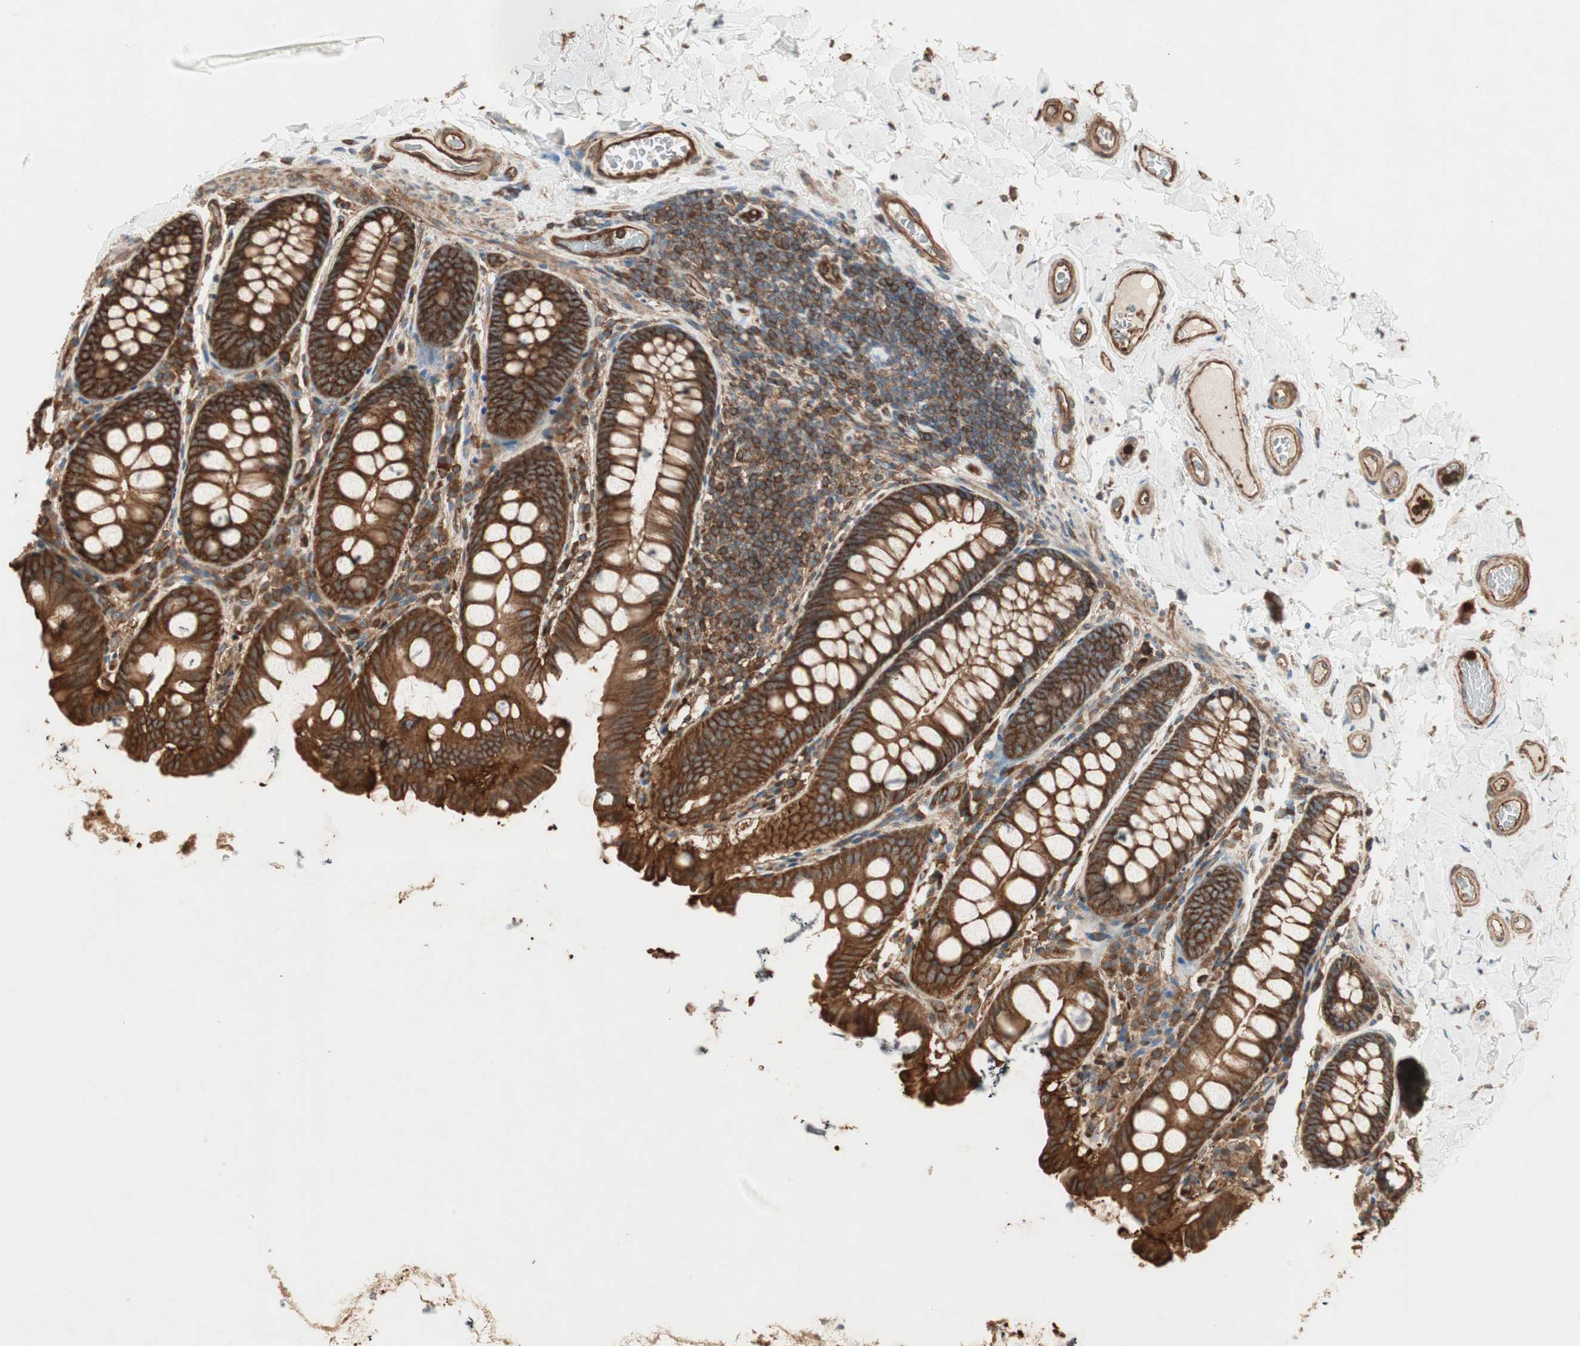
{"staining": {"intensity": "strong", "quantity": ">75%", "location": "cytoplasmic/membranous"}, "tissue": "colon", "cell_type": "Endothelial cells", "image_type": "normal", "snomed": [{"axis": "morphology", "description": "Normal tissue, NOS"}, {"axis": "topography", "description": "Colon"}], "caption": "The micrograph exhibits immunohistochemical staining of benign colon. There is strong cytoplasmic/membranous expression is appreciated in approximately >75% of endothelial cells. The staining was performed using DAB (3,3'-diaminobenzidine), with brown indicating positive protein expression. Nuclei are stained blue with hematoxylin.", "gene": "TCP11L1", "patient": {"sex": "female", "age": 61}}